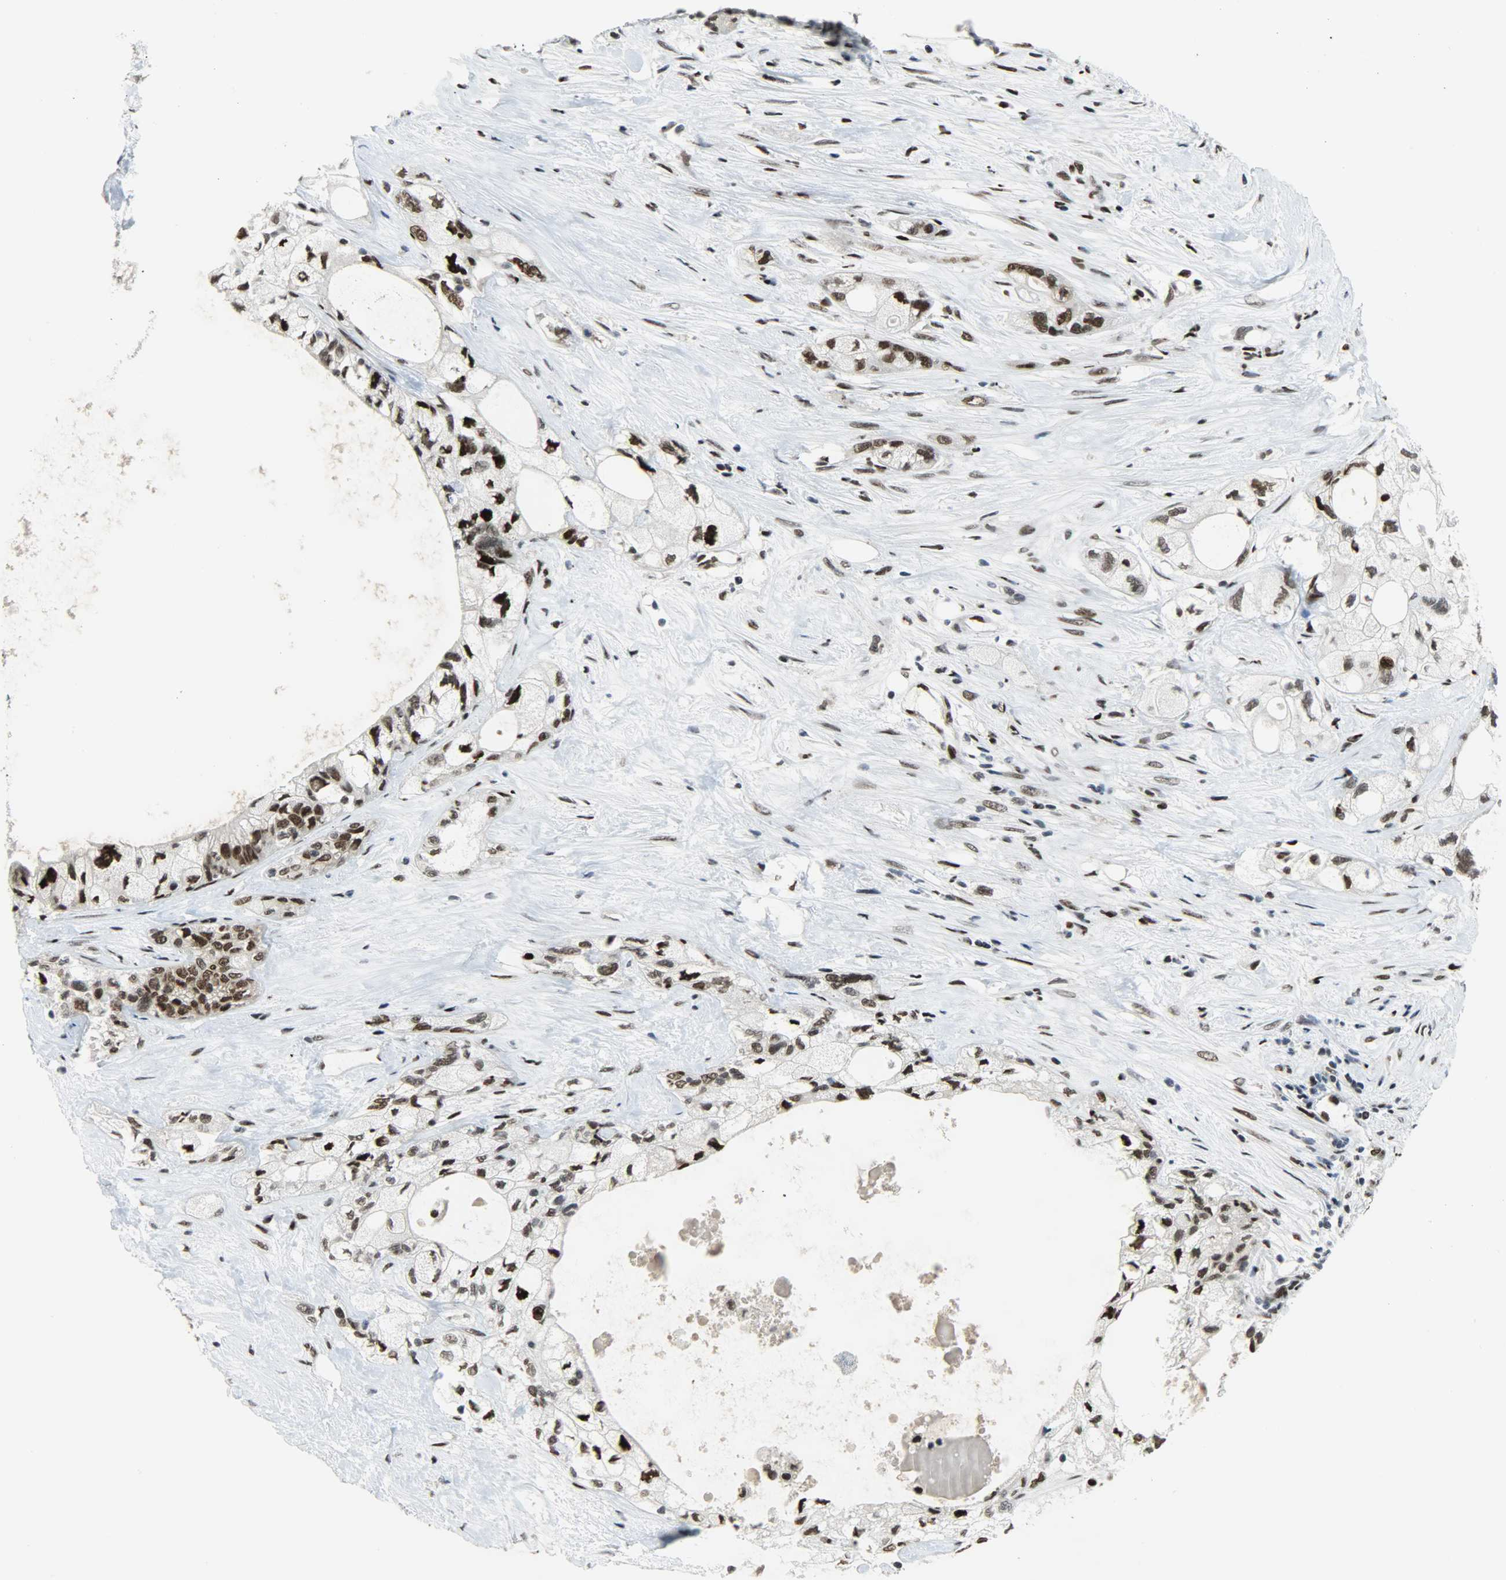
{"staining": {"intensity": "strong", "quantity": ">75%", "location": "nuclear"}, "tissue": "pancreatic cancer", "cell_type": "Tumor cells", "image_type": "cancer", "snomed": [{"axis": "morphology", "description": "Adenocarcinoma, NOS"}, {"axis": "topography", "description": "Pancreas"}], "caption": "IHC of human pancreatic adenocarcinoma reveals high levels of strong nuclear staining in about >75% of tumor cells.", "gene": "SNAI1", "patient": {"sex": "male", "age": 70}}